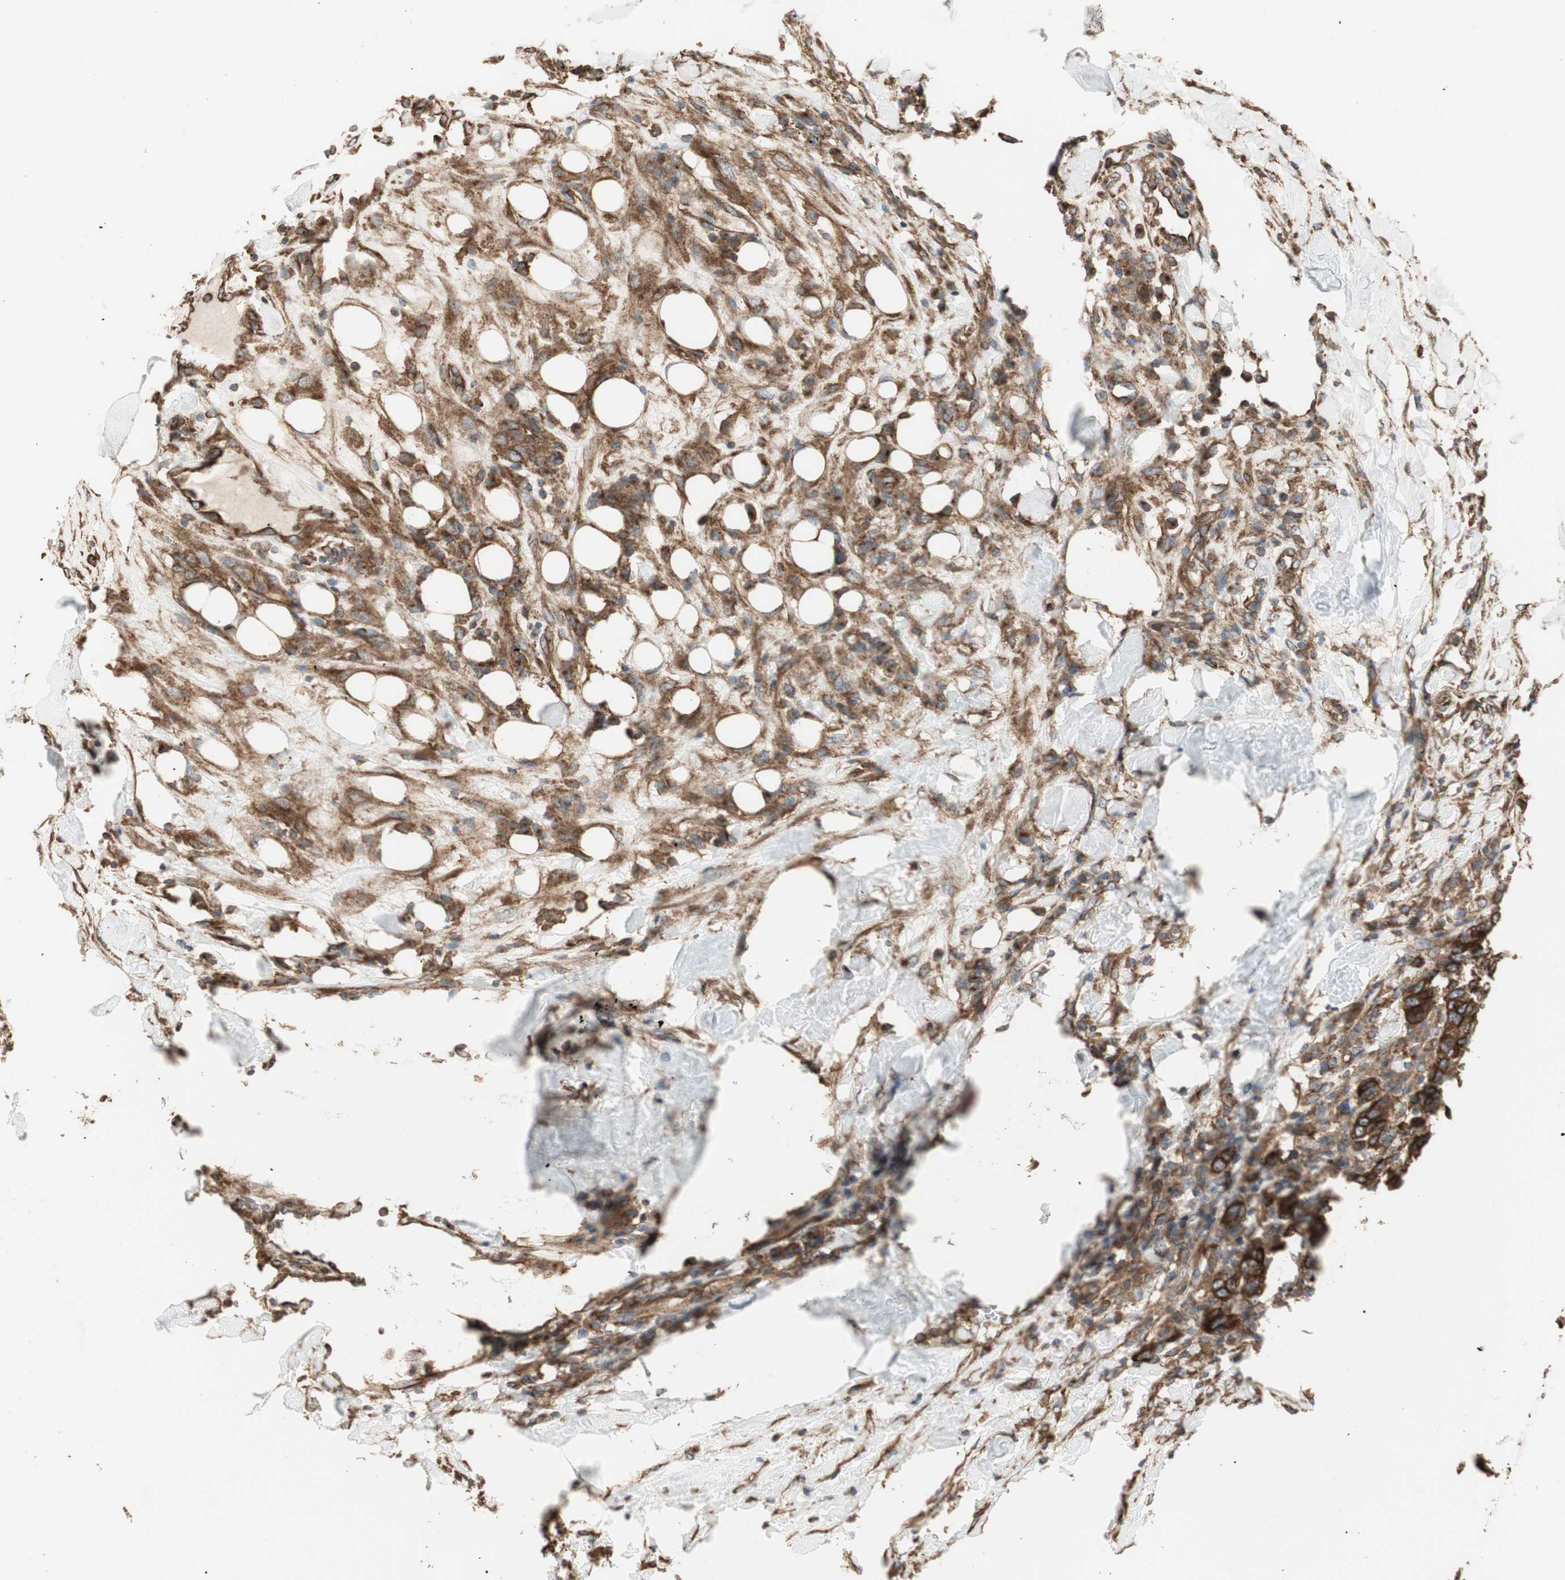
{"staining": {"intensity": "strong", "quantity": ">75%", "location": "cytoplasmic/membranous"}, "tissue": "breast cancer", "cell_type": "Tumor cells", "image_type": "cancer", "snomed": [{"axis": "morphology", "description": "Duct carcinoma"}, {"axis": "topography", "description": "Breast"}], "caption": "Immunohistochemical staining of human breast intraductal carcinoma demonstrates strong cytoplasmic/membranous protein staining in approximately >75% of tumor cells. (DAB (3,3'-diaminobenzidine) IHC with brightfield microscopy, high magnification).", "gene": "H6PD", "patient": {"sex": "female", "age": 37}}